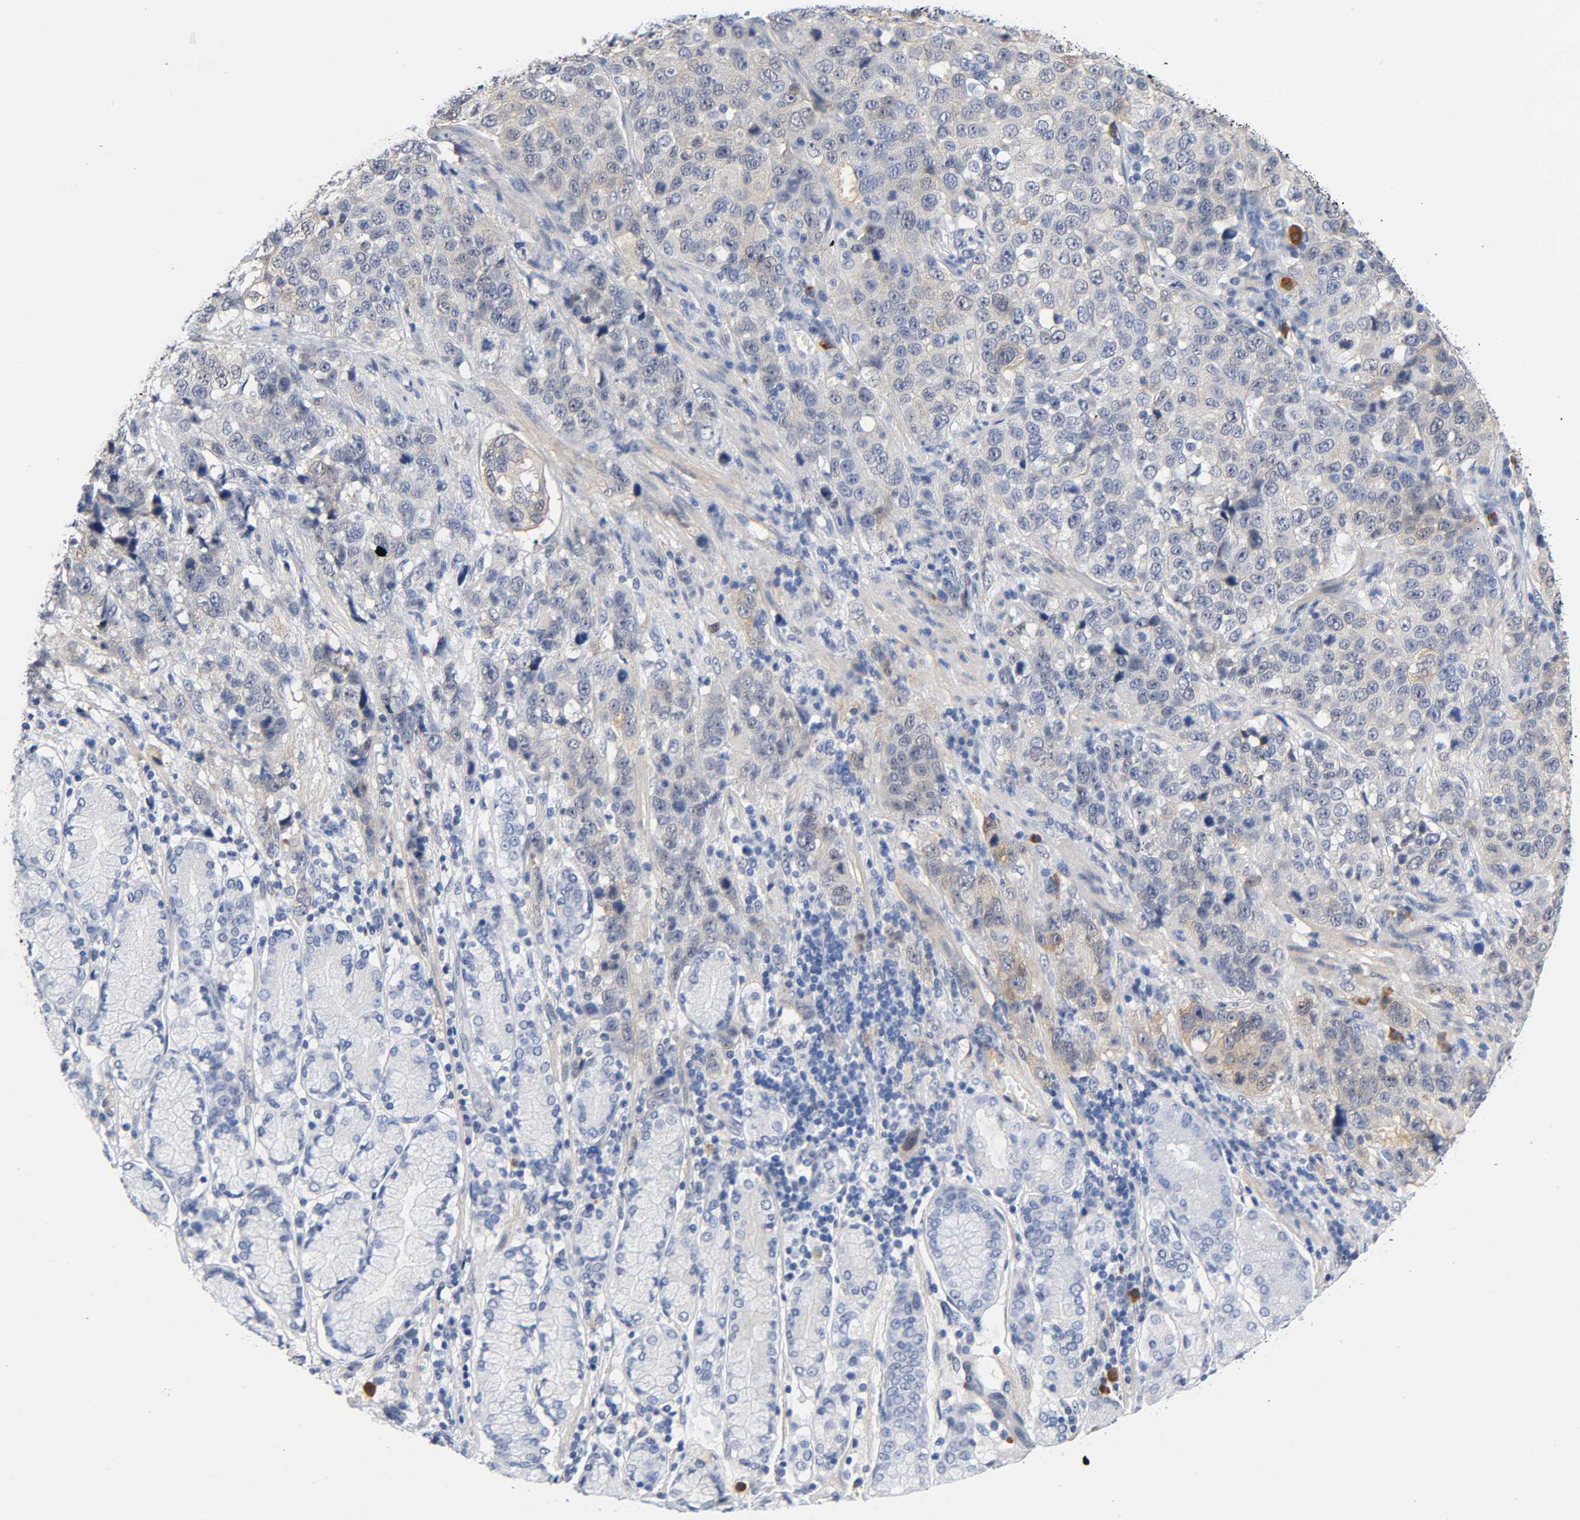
{"staining": {"intensity": "weak", "quantity": "<25%", "location": "cytoplasmic/membranous"}, "tissue": "stomach cancer", "cell_type": "Tumor cells", "image_type": "cancer", "snomed": [{"axis": "morphology", "description": "Normal tissue, NOS"}, {"axis": "morphology", "description": "Adenocarcinoma, NOS"}, {"axis": "topography", "description": "Stomach"}], "caption": "DAB (3,3'-diaminobenzidine) immunohistochemical staining of stomach cancer (adenocarcinoma) shows no significant expression in tumor cells. (DAB IHC, high magnification).", "gene": "TNC", "patient": {"sex": "male", "age": 48}}